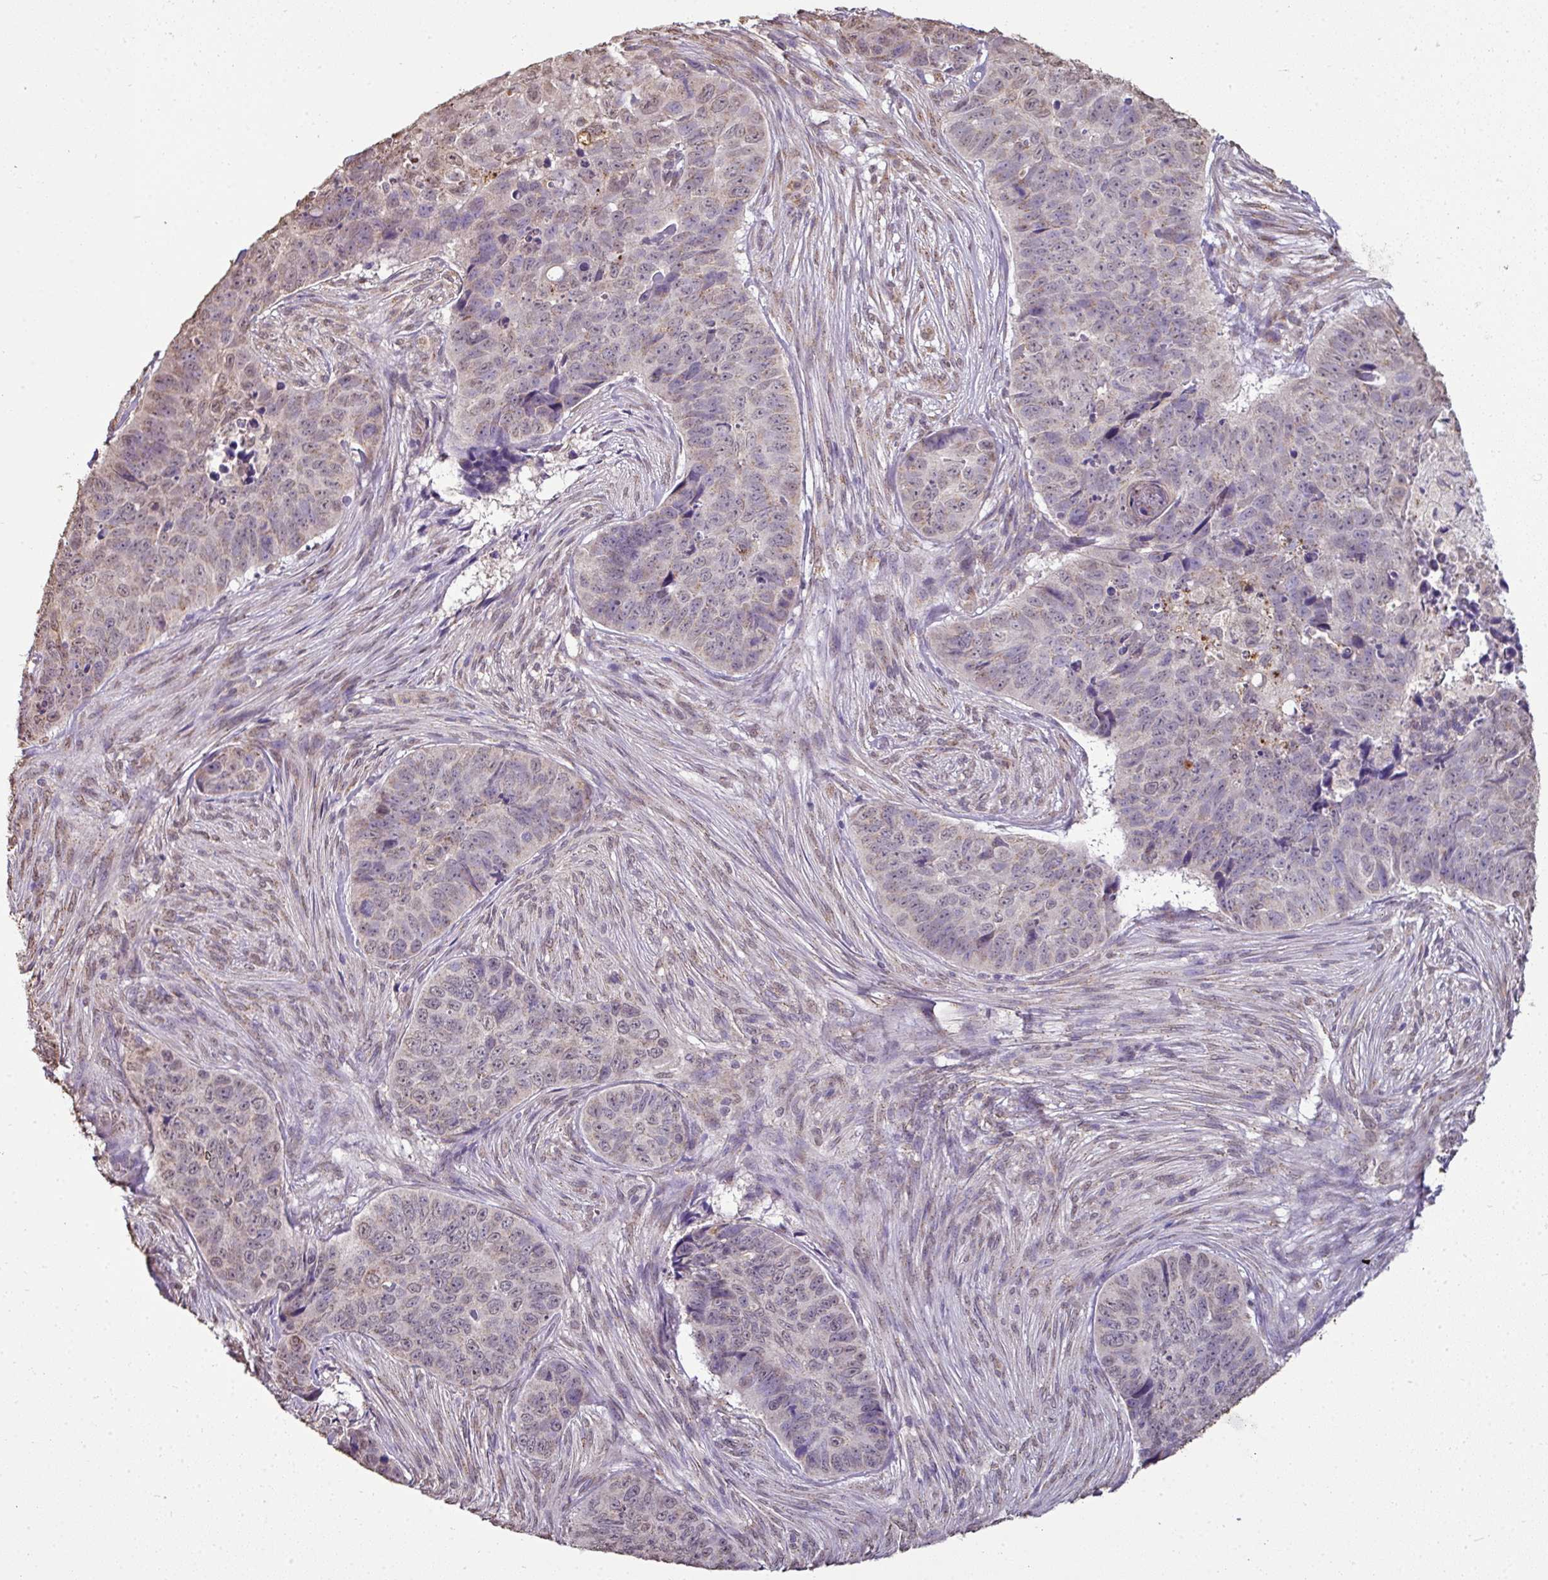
{"staining": {"intensity": "weak", "quantity": "<25%", "location": "cytoplasmic/membranous,nuclear"}, "tissue": "skin cancer", "cell_type": "Tumor cells", "image_type": "cancer", "snomed": [{"axis": "morphology", "description": "Basal cell carcinoma"}, {"axis": "topography", "description": "Skin"}], "caption": "The micrograph exhibits no staining of tumor cells in basal cell carcinoma (skin).", "gene": "JPH2", "patient": {"sex": "female", "age": 82}}